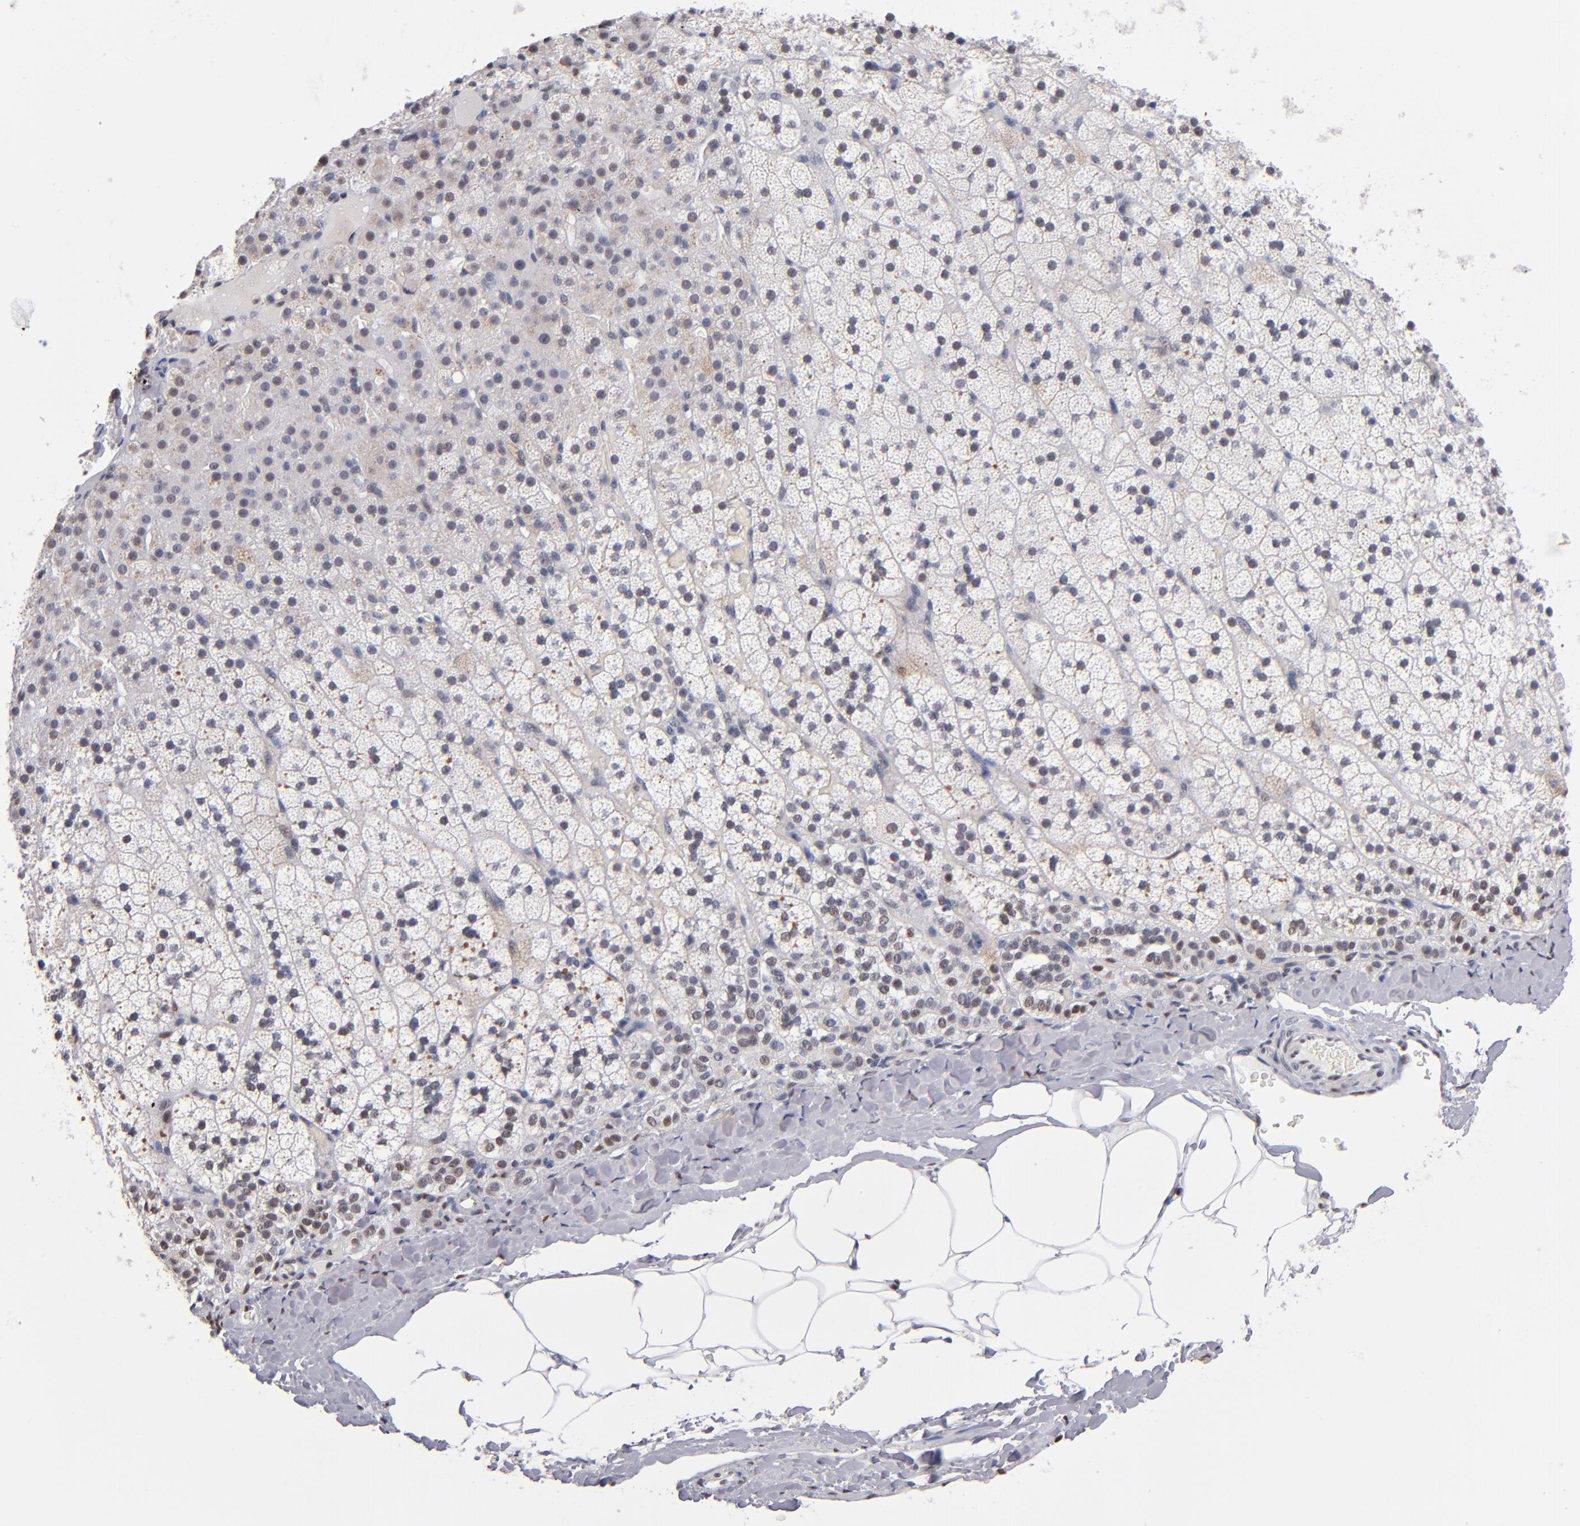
{"staining": {"intensity": "strong", "quantity": "25%-75%", "location": "nuclear"}, "tissue": "adrenal gland", "cell_type": "Glandular cells", "image_type": "normal", "snomed": [{"axis": "morphology", "description": "Normal tissue, NOS"}, {"axis": "topography", "description": "Adrenal gland"}], "caption": "Immunohistochemical staining of normal human adrenal gland shows 25%-75% levels of strong nuclear protein positivity in approximately 25%-75% of glandular cells. The protein of interest is stained brown, and the nuclei are stained in blue (DAB (3,3'-diaminobenzidine) IHC with brightfield microscopy, high magnification).", "gene": "MN1", "patient": {"sex": "male", "age": 35}}